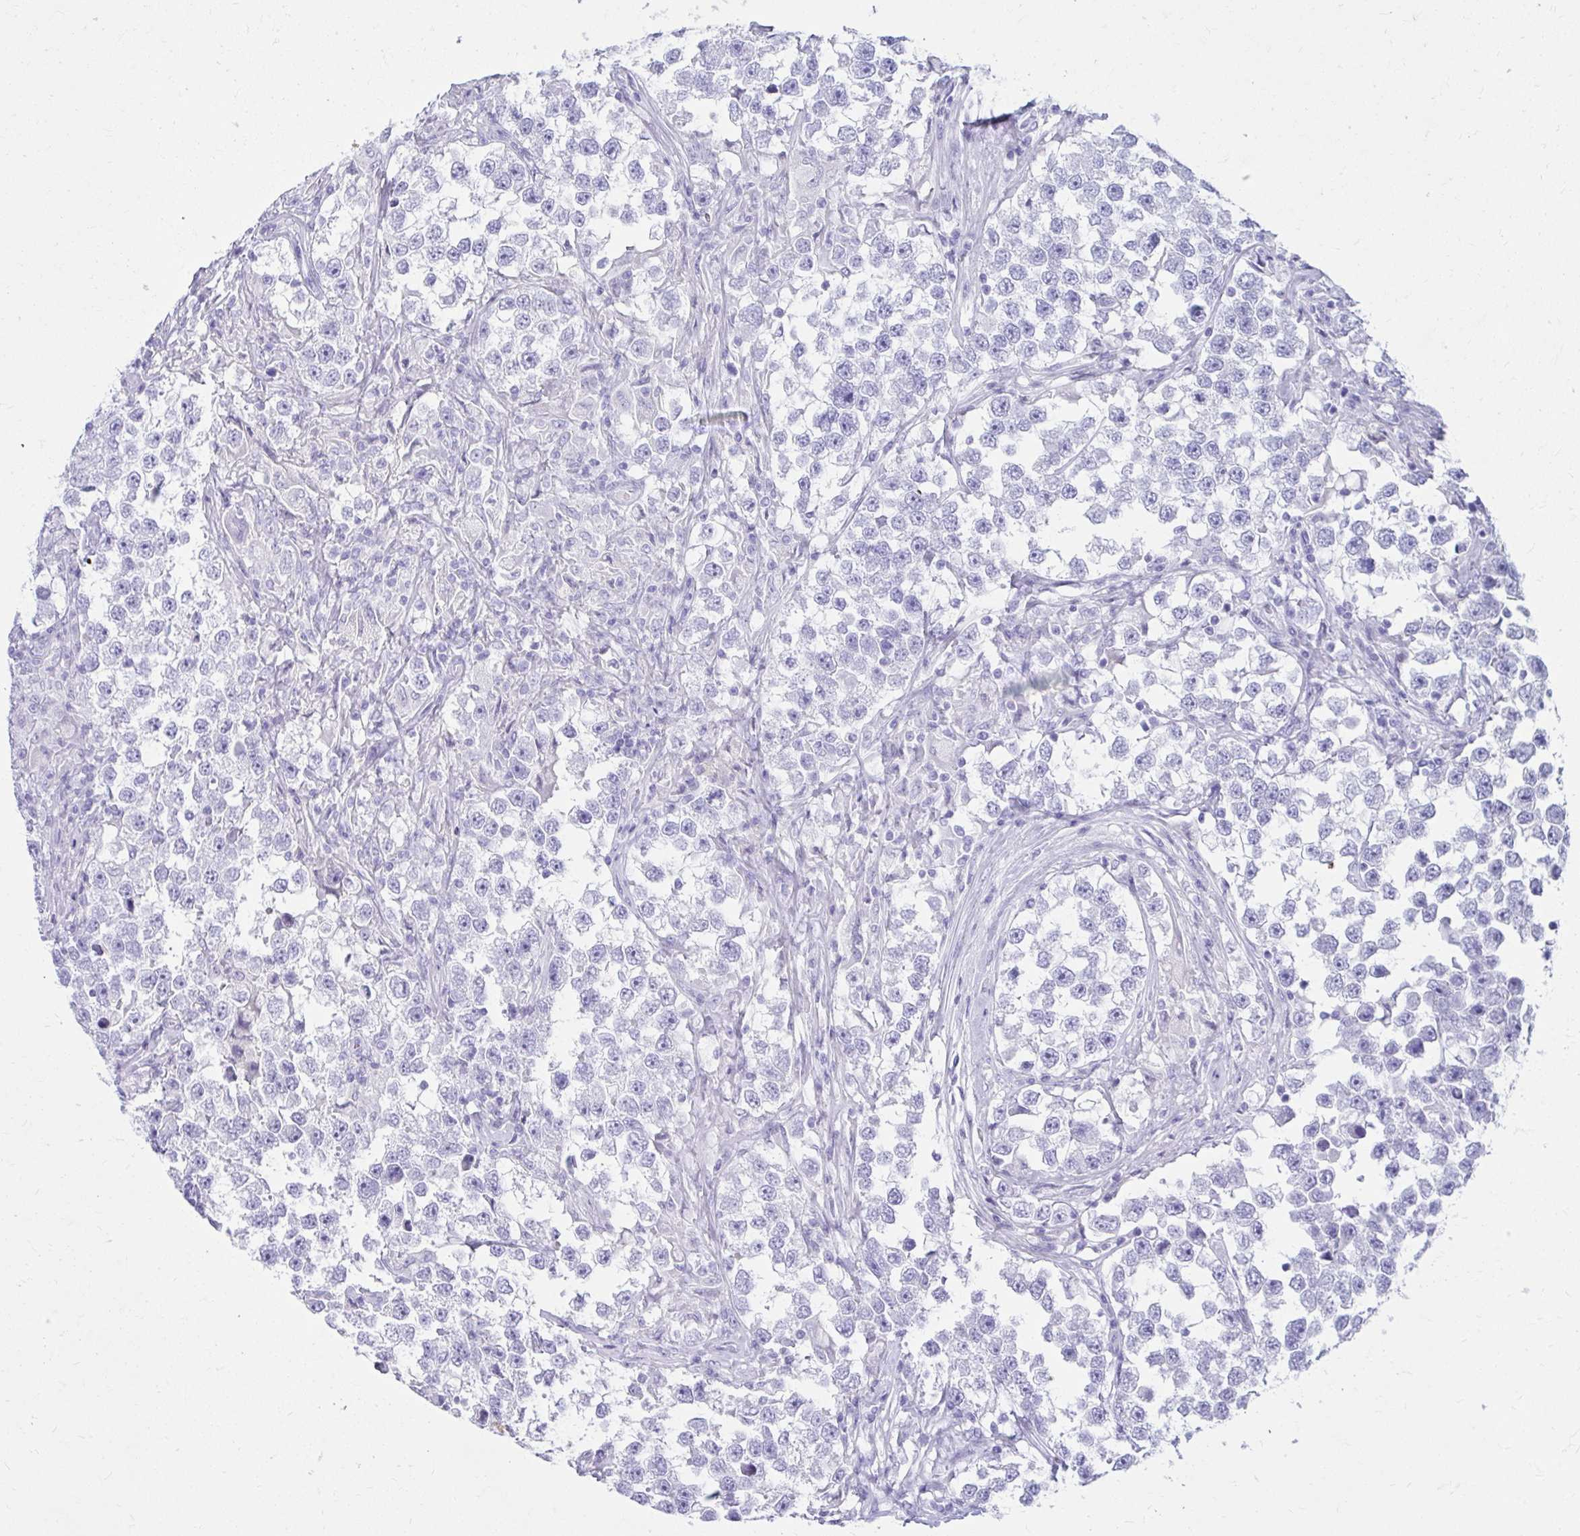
{"staining": {"intensity": "negative", "quantity": "none", "location": "none"}, "tissue": "testis cancer", "cell_type": "Tumor cells", "image_type": "cancer", "snomed": [{"axis": "morphology", "description": "Seminoma, NOS"}, {"axis": "topography", "description": "Testis"}], "caption": "There is no significant expression in tumor cells of testis cancer (seminoma).", "gene": "ATP4B", "patient": {"sex": "male", "age": 46}}